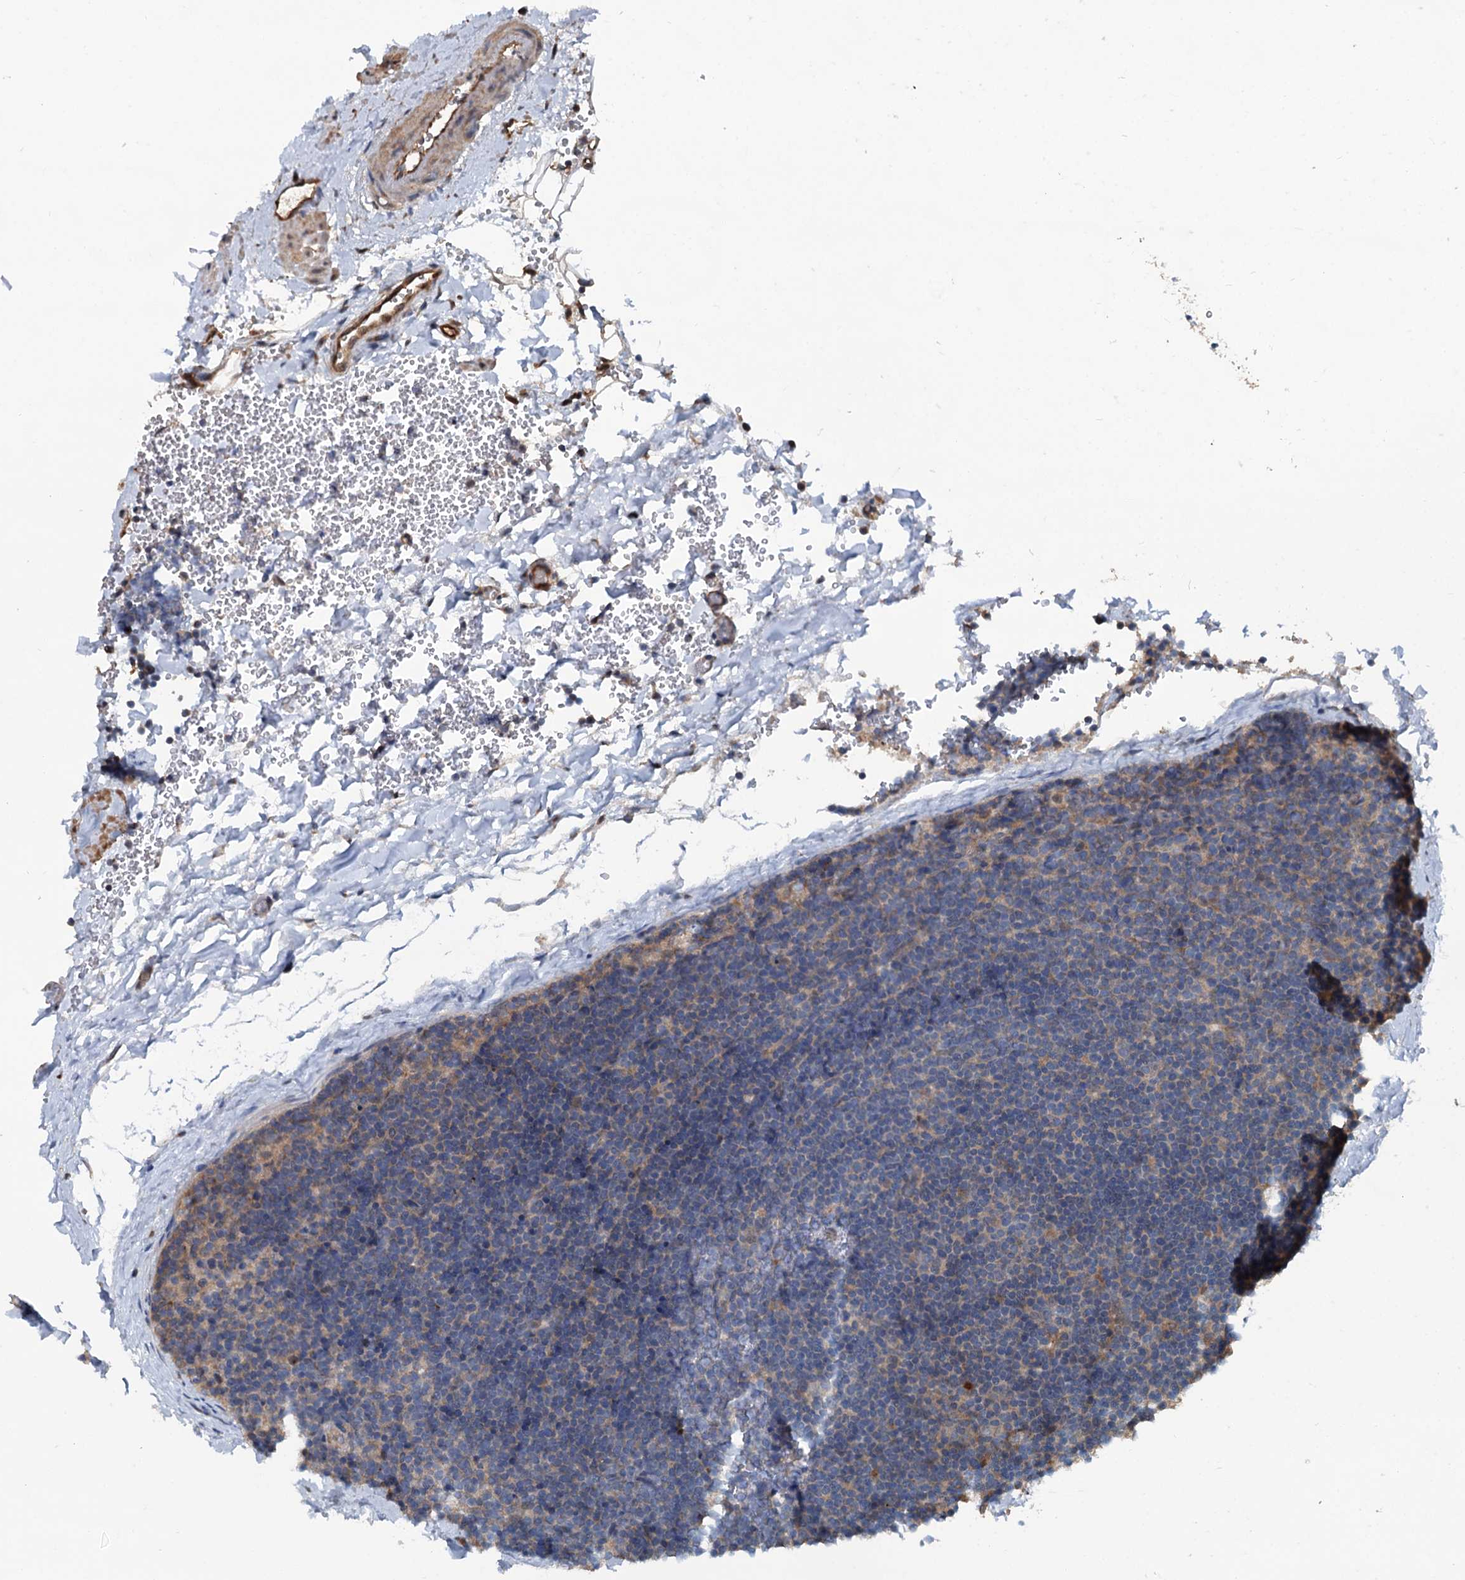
{"staining": {"intensity": "weak", "quantity": "<25%", "location": "cytoplasmic/membranous"}, "tissue": "lymphoma", "cell_type": "Tumor cells", "image_type": "cancer", "snomed": [{"axis": "morphology", "description": "Hodgkin's disease, NOS"}, {"axis": "topography", "description": "Lymph node"}], "caption": "Photomicrograph shows no protein positivity in tumor cells of Hodgkin's disease tissue.", "gene": "TEDC1", "patient": {"sex": "female", "age": 57}}